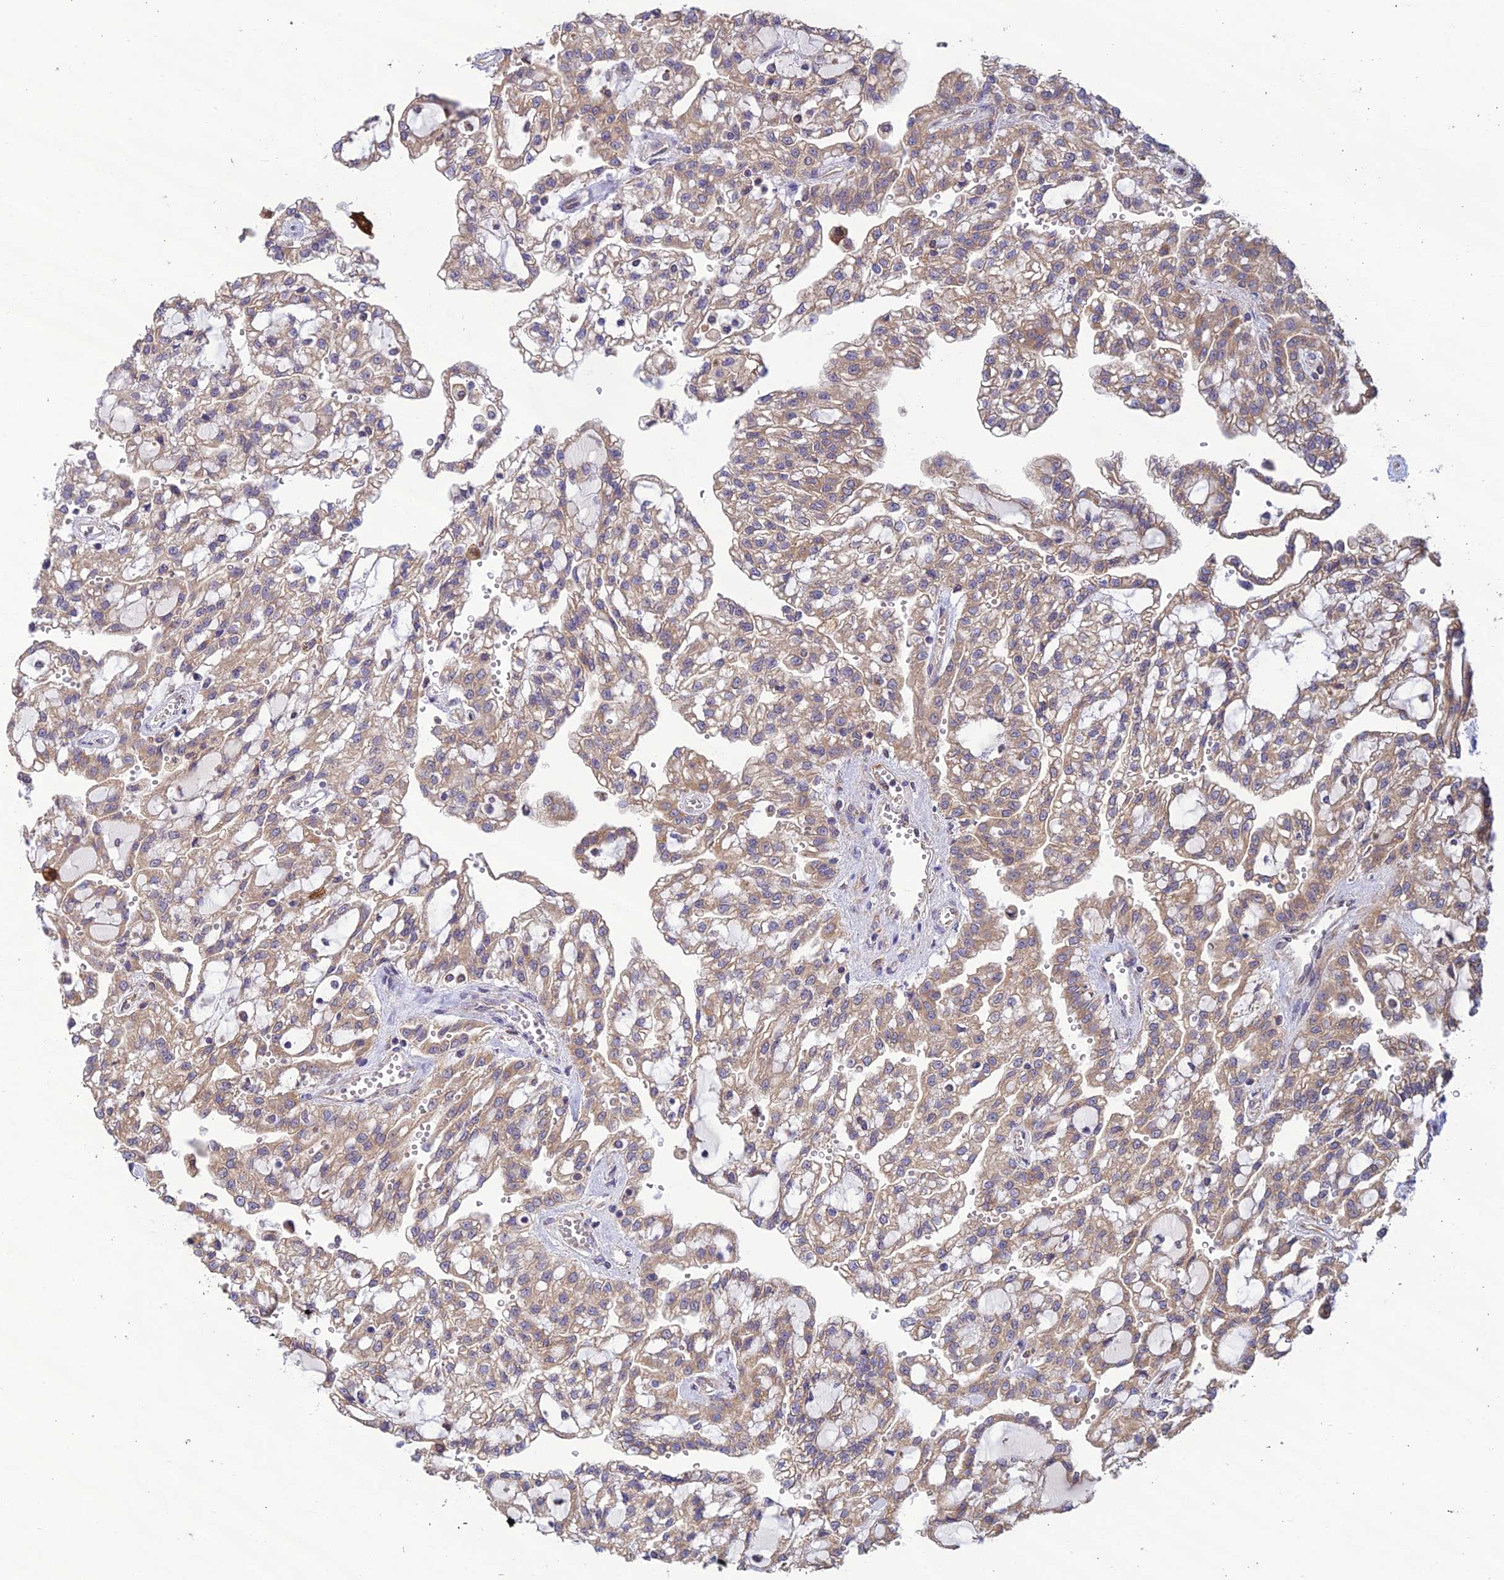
{"staining": {"intensity": "weak", "quantity": ">75%", "location": "cytoplasmic/membranous"}, "tissue": "renal cancer", "cell_type": "Tumor cells", "image_type": "cancer", "snomed": [{"axis": "morphology", "description": "Adenocarcinoma, NOS"}, {"axis": "topography", "description": "Kidney"}], "caption": "IHC histopathology image of adenocarcinoma (renal) stained for a protein (brown), which exhibits low levels of weak cytoplasmic/membranous staining in approximately >75% of tumor cells.", "gene": "MRNIP", "patient": {"sex": "male", "age": 63}}